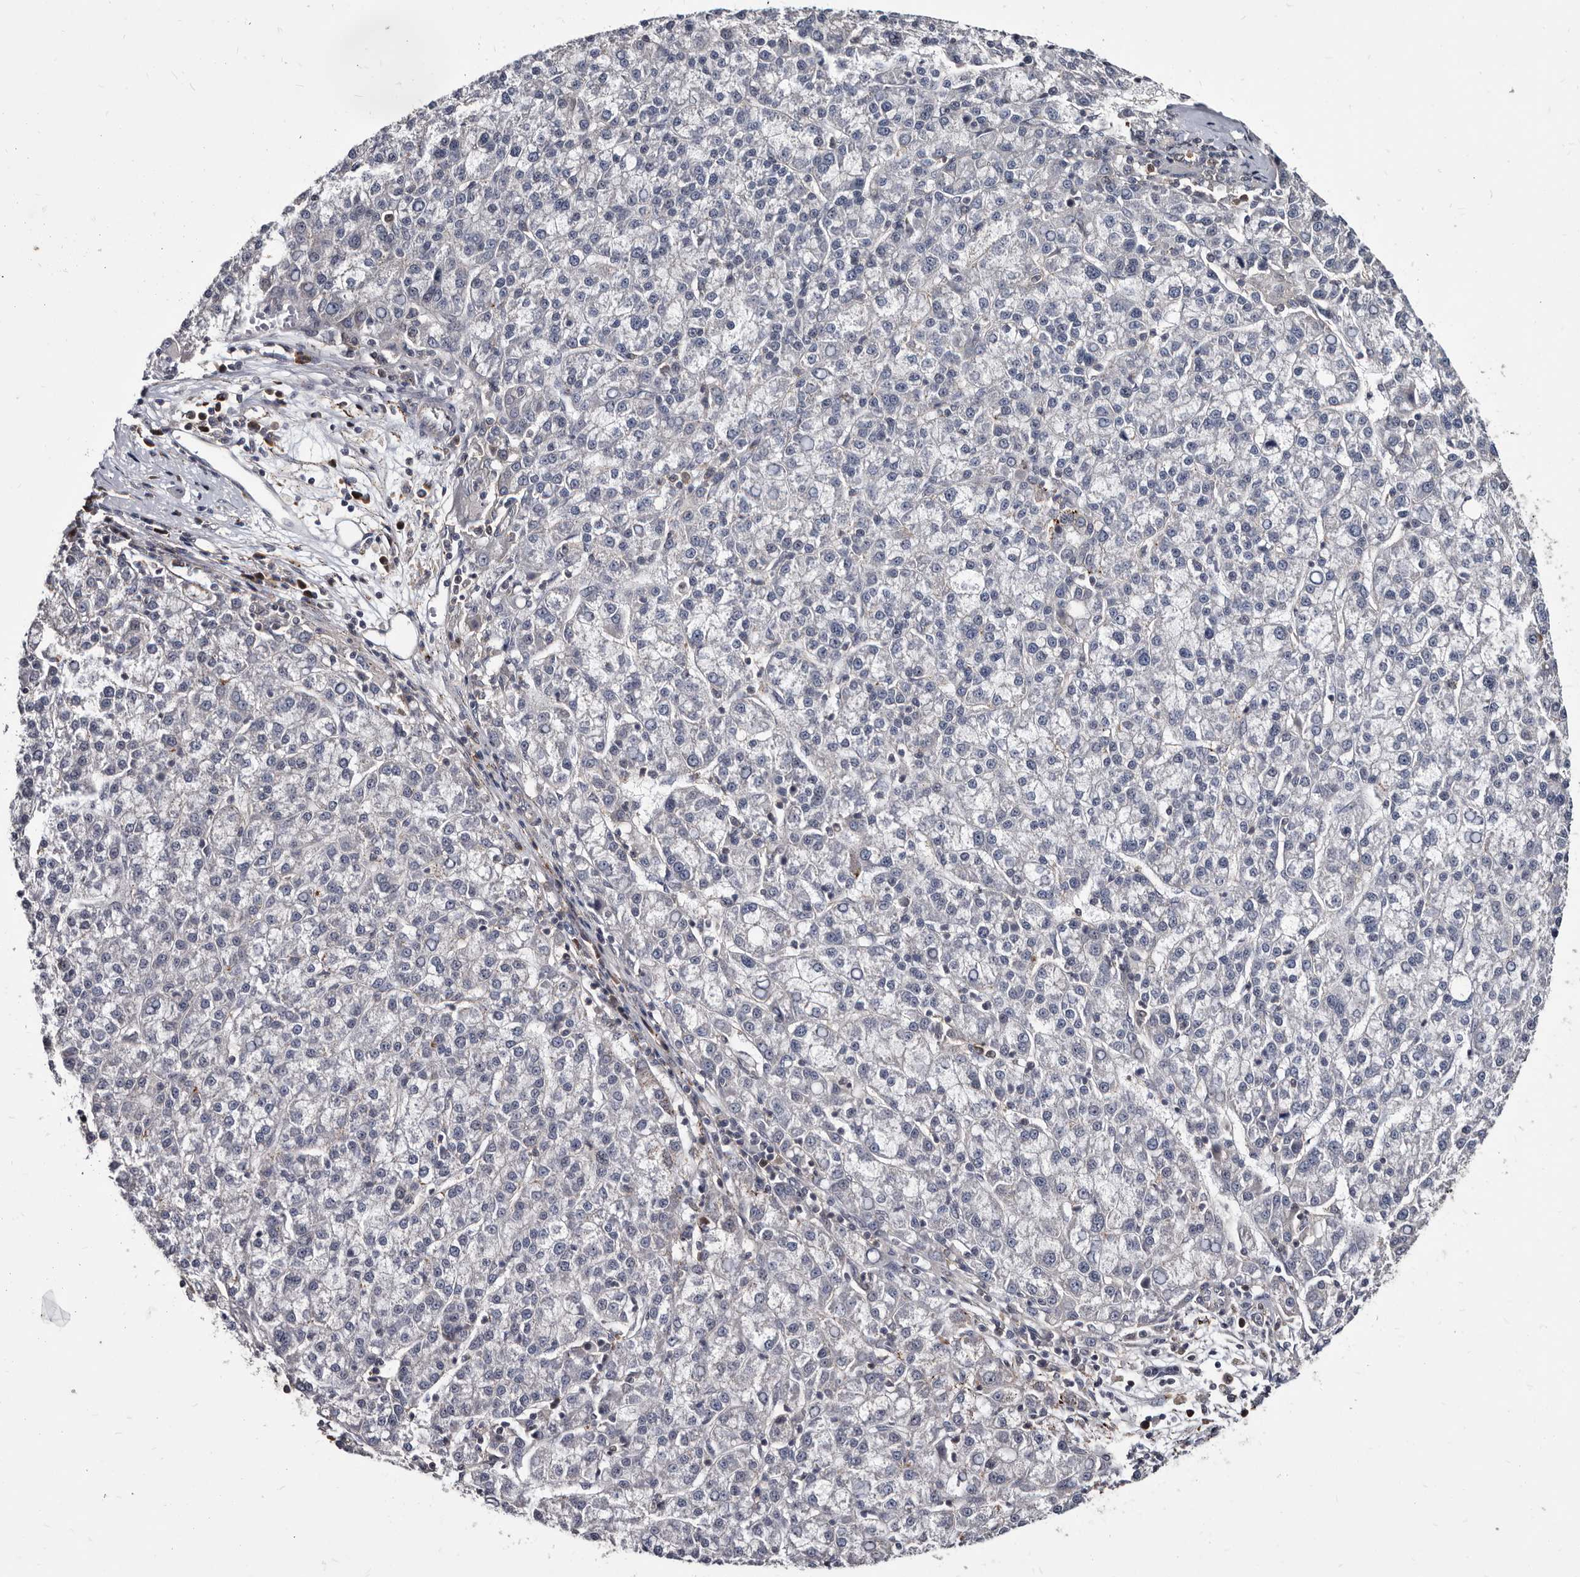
{"staining": {"intensity": "negative", "quantity": "none", "location": "none"}, "tissue": "liver cancer", "cell_type": "Tumor cells", "image_type": "cancer", "snomed": [{"axis": "morphology", "description": "Carcinoma, Hepatocellular, NOS"}, {"axis": "topography", "description": "Liver"}], "caption": "IHC photomicrograph of human liver cancer stained for a protein (brown), which demonstrates no positivity in tumor cells.", "gene": "ABCF2", "patient": {"sex": "female", "age": 58}}